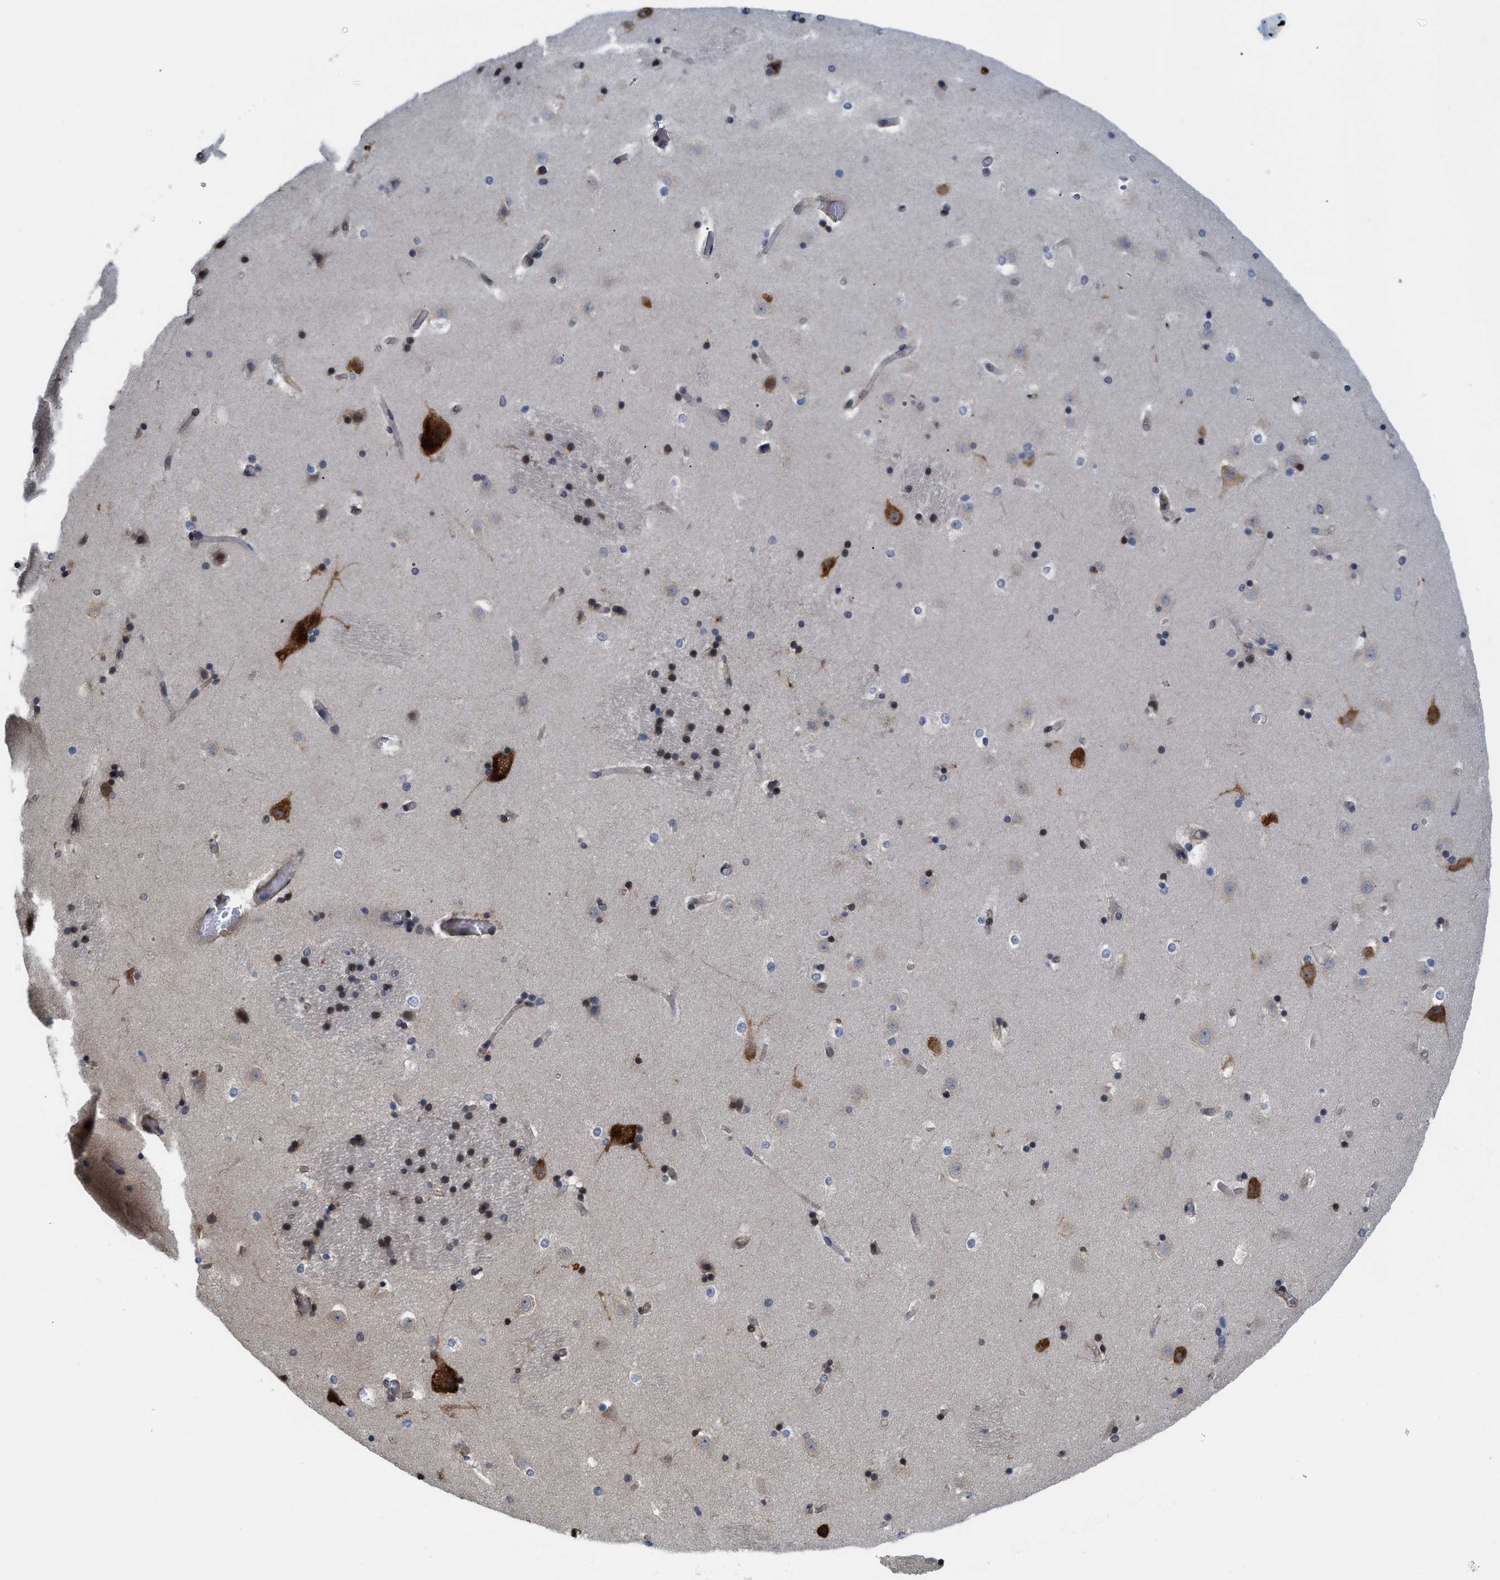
{"staining": {"intensity": "weak", "quantity": "<25%", "location": "cytoplasmic/membranous,nuclear"}, "tissue": "caudate", "cell_type": "Glial cells", "image_type": "normal", "snomed": [{"axis": "morphology", "description": "Normal tissue, NOS"}, {"axis": "topography", "description": "Lateral ventricle wall"}], "caption": "This is an immunohistochemistry (IHC) histopathology image of normal caudate. There is no positivity in glial cells.", "gene": "GPRASP2", "patient": {"sex": "male", "age": 45}}